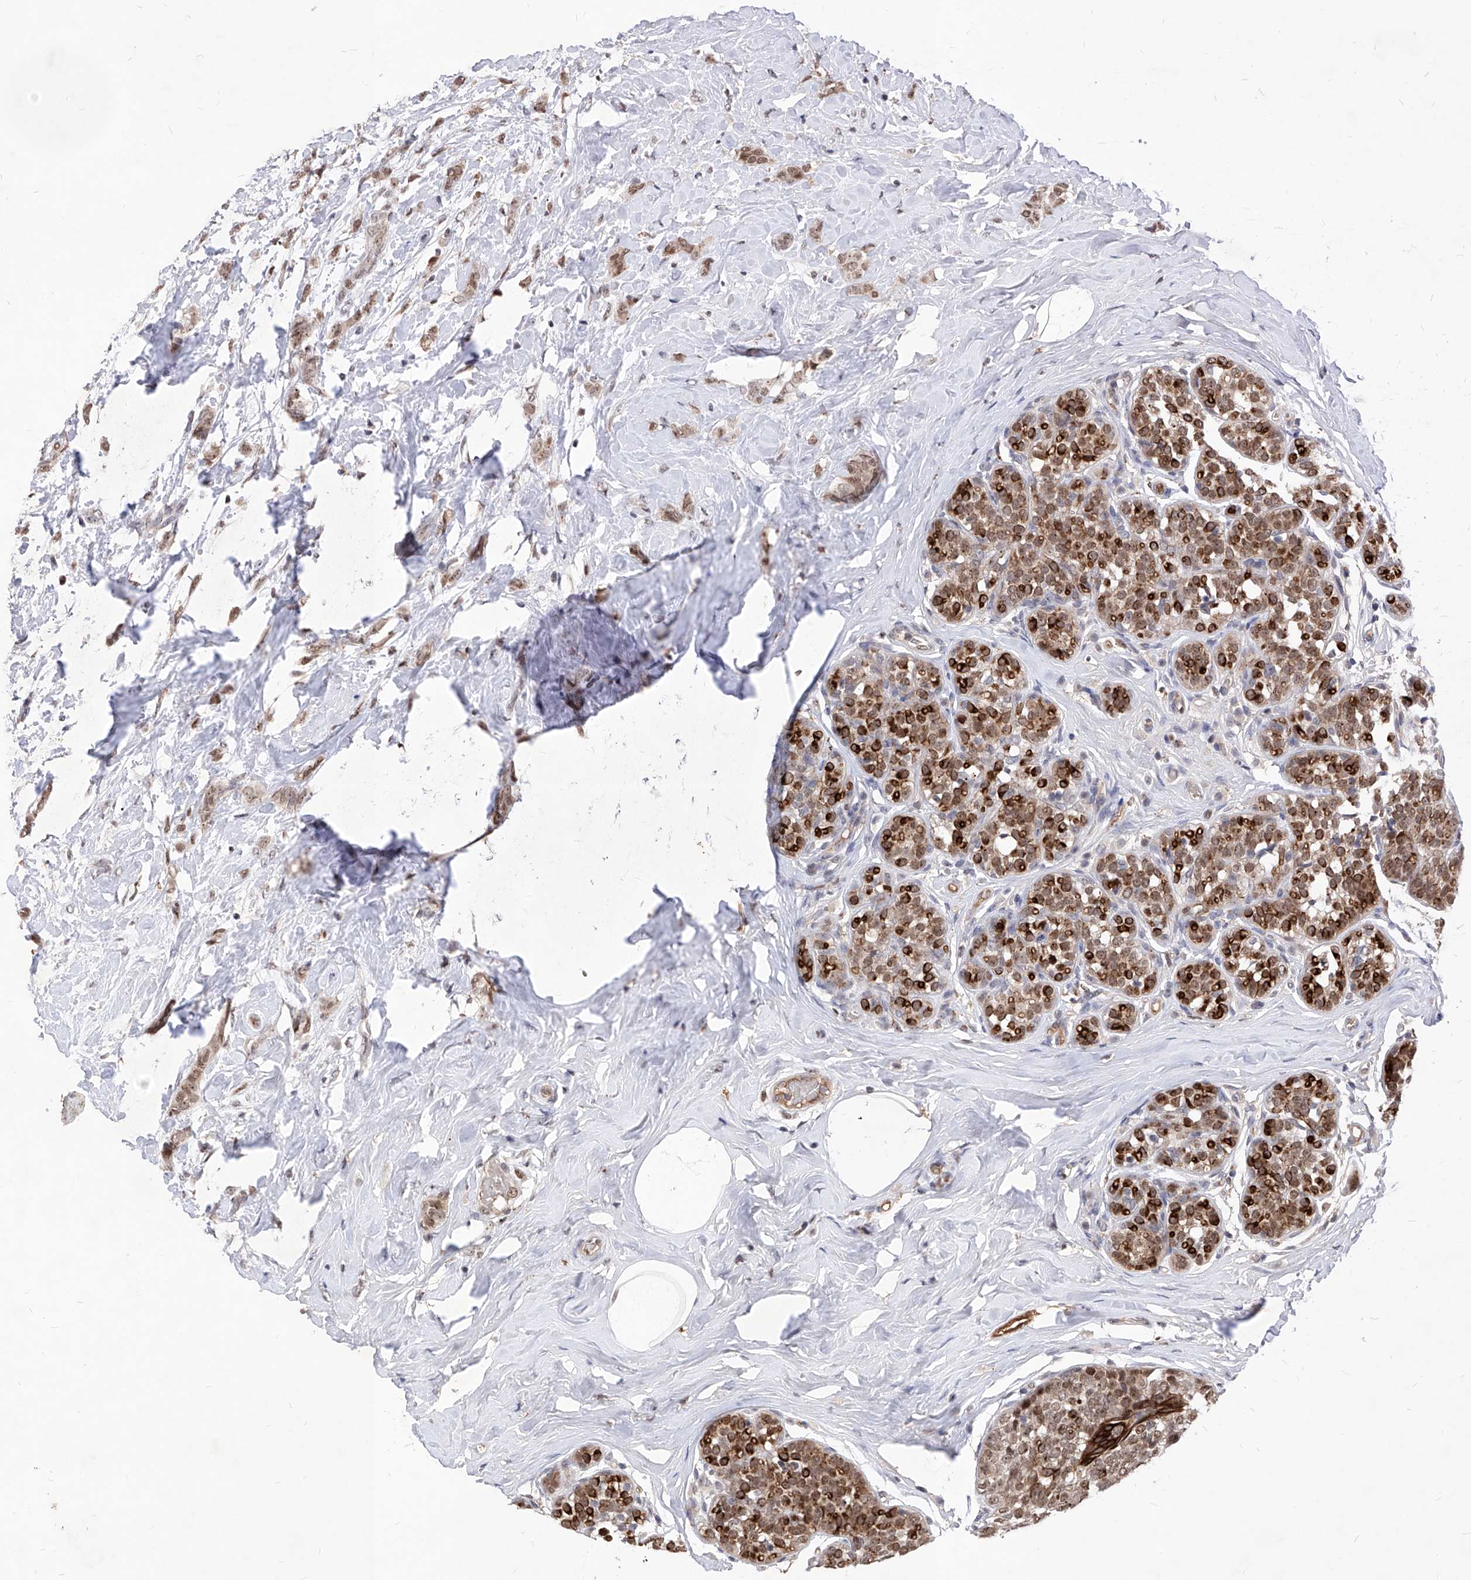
{"staining": {"intensity": "moderate", "quantity": ">75%", "location": "cytoplasmic/membranous,nuclear"}, "tissue": "breast cancer", "cell_type": "Tumor cells", "image_type": "cancer", "snomed": [{"axis": "morphology", "description": "Lobular carcinoma, in situ"}, {"axis": "morphology", "description": "Lobular carcinoma"}, {"axis": "topography", "description": "Breast"}], "caption": "IHC of lobular carcinoma in situ (breast) reveals medium levels of moderate cytoplasmic/membranous and nuclear expression in about >75% of tumor cells. The protein is stained brown, and the nuclei are stained in blue (DAB IHC with brightfield microscopy, high magnification).", "gene": "LGR4", "patient": {"sex": "female", "age": 41}}